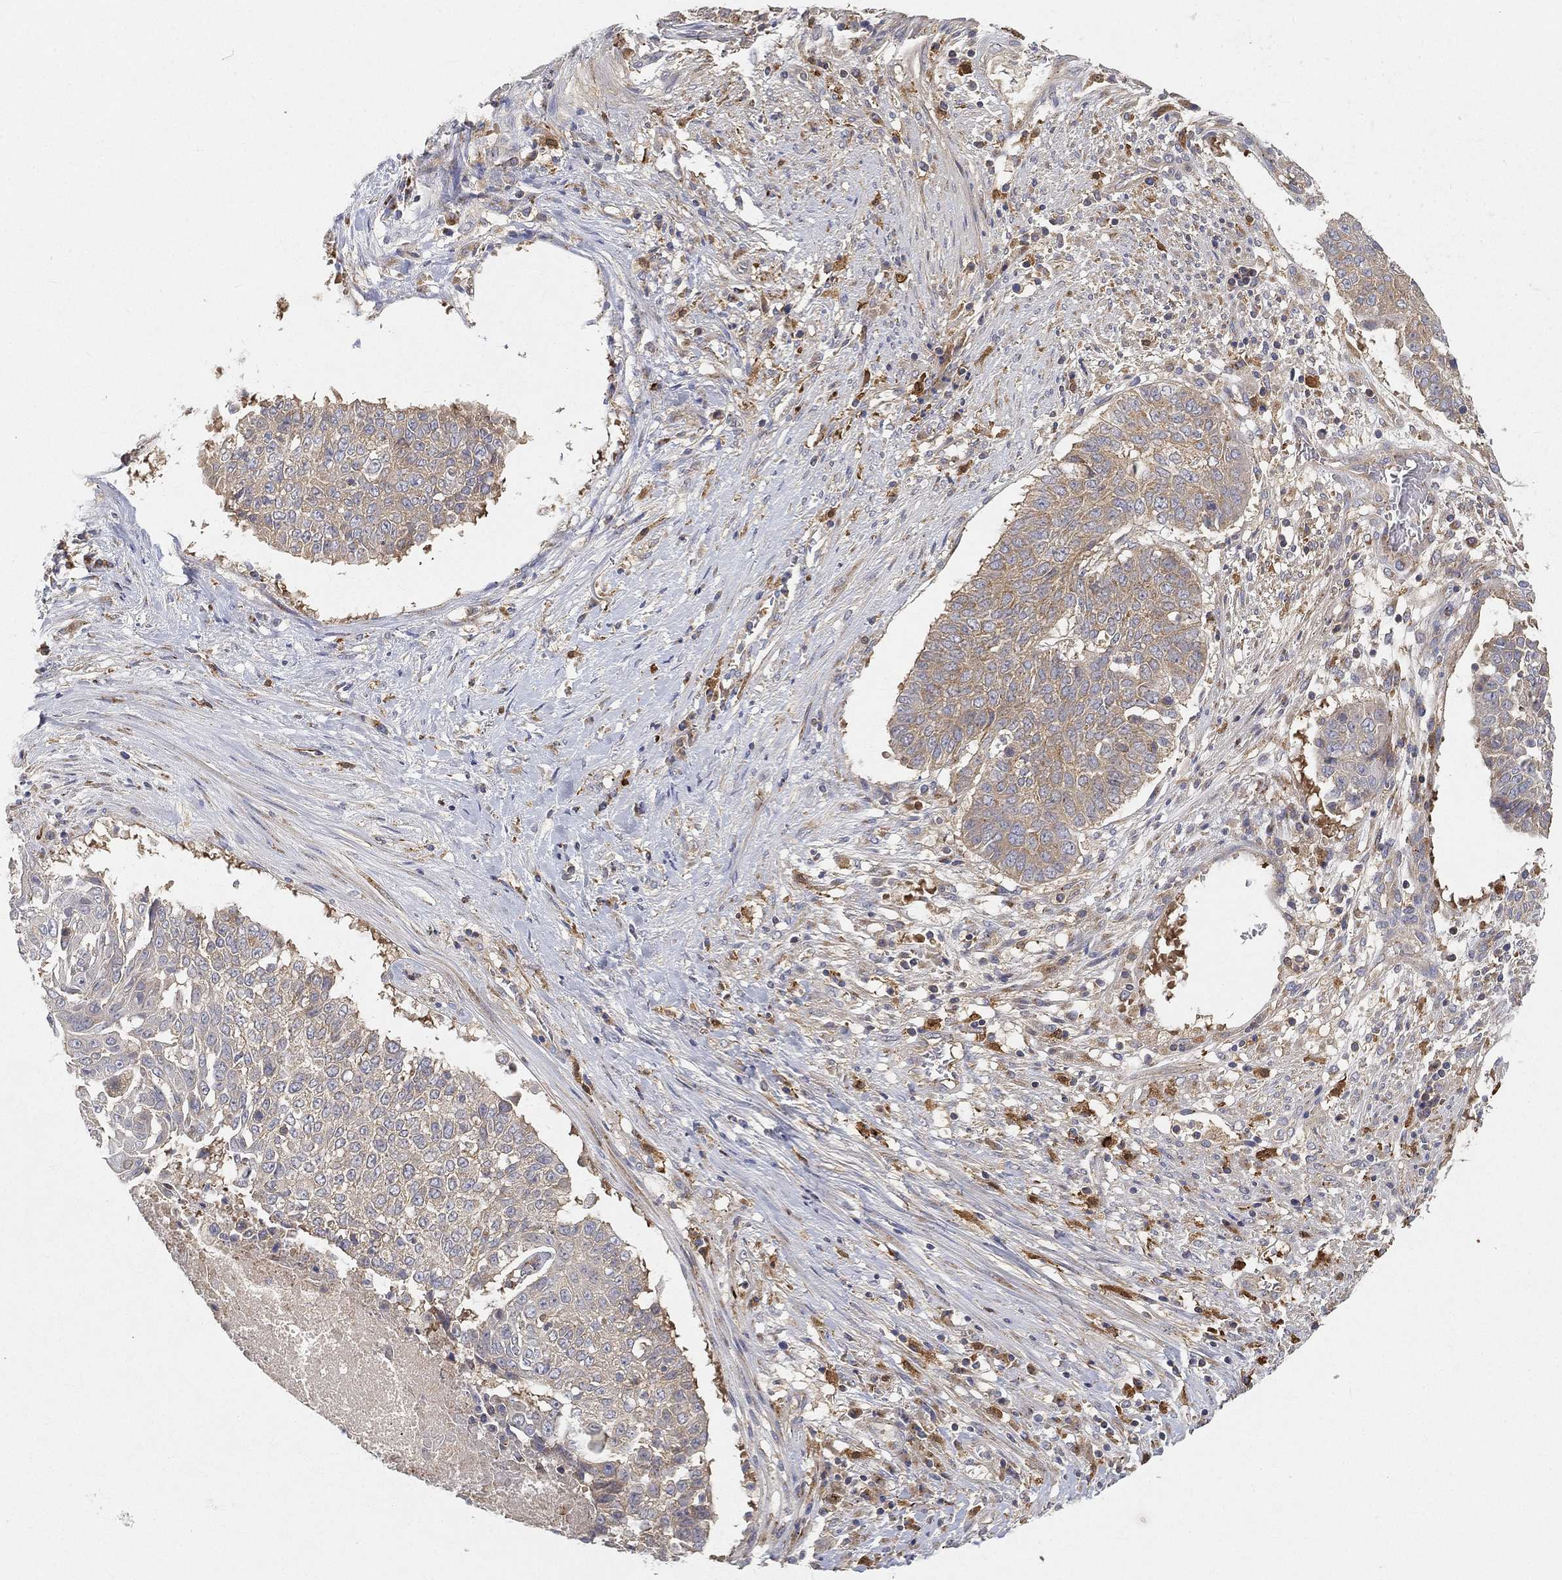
{"staining": {"intensity": "weak", "quantity": "<25%", "location": "cytoplasmic/membranous"}, "tissue": "lung cancer", "cell_type": "Tumor cells", "image_type": "cancer", "snomed": [{"axis": "morphology", "description": "Squamous cell carcinoma, NOS"}, {"axis": "topography", "description": "Lung"}], "caption": "DAB (3,3'-diaminobenzidine) immunohistochemical staining of lung cancer (squamous cell carcinoma) shows no significant staining in tumor cells. Nuclei are stained in blue.", "gene": "CTSL", "patient": {"sex": "male", "age": 64}}